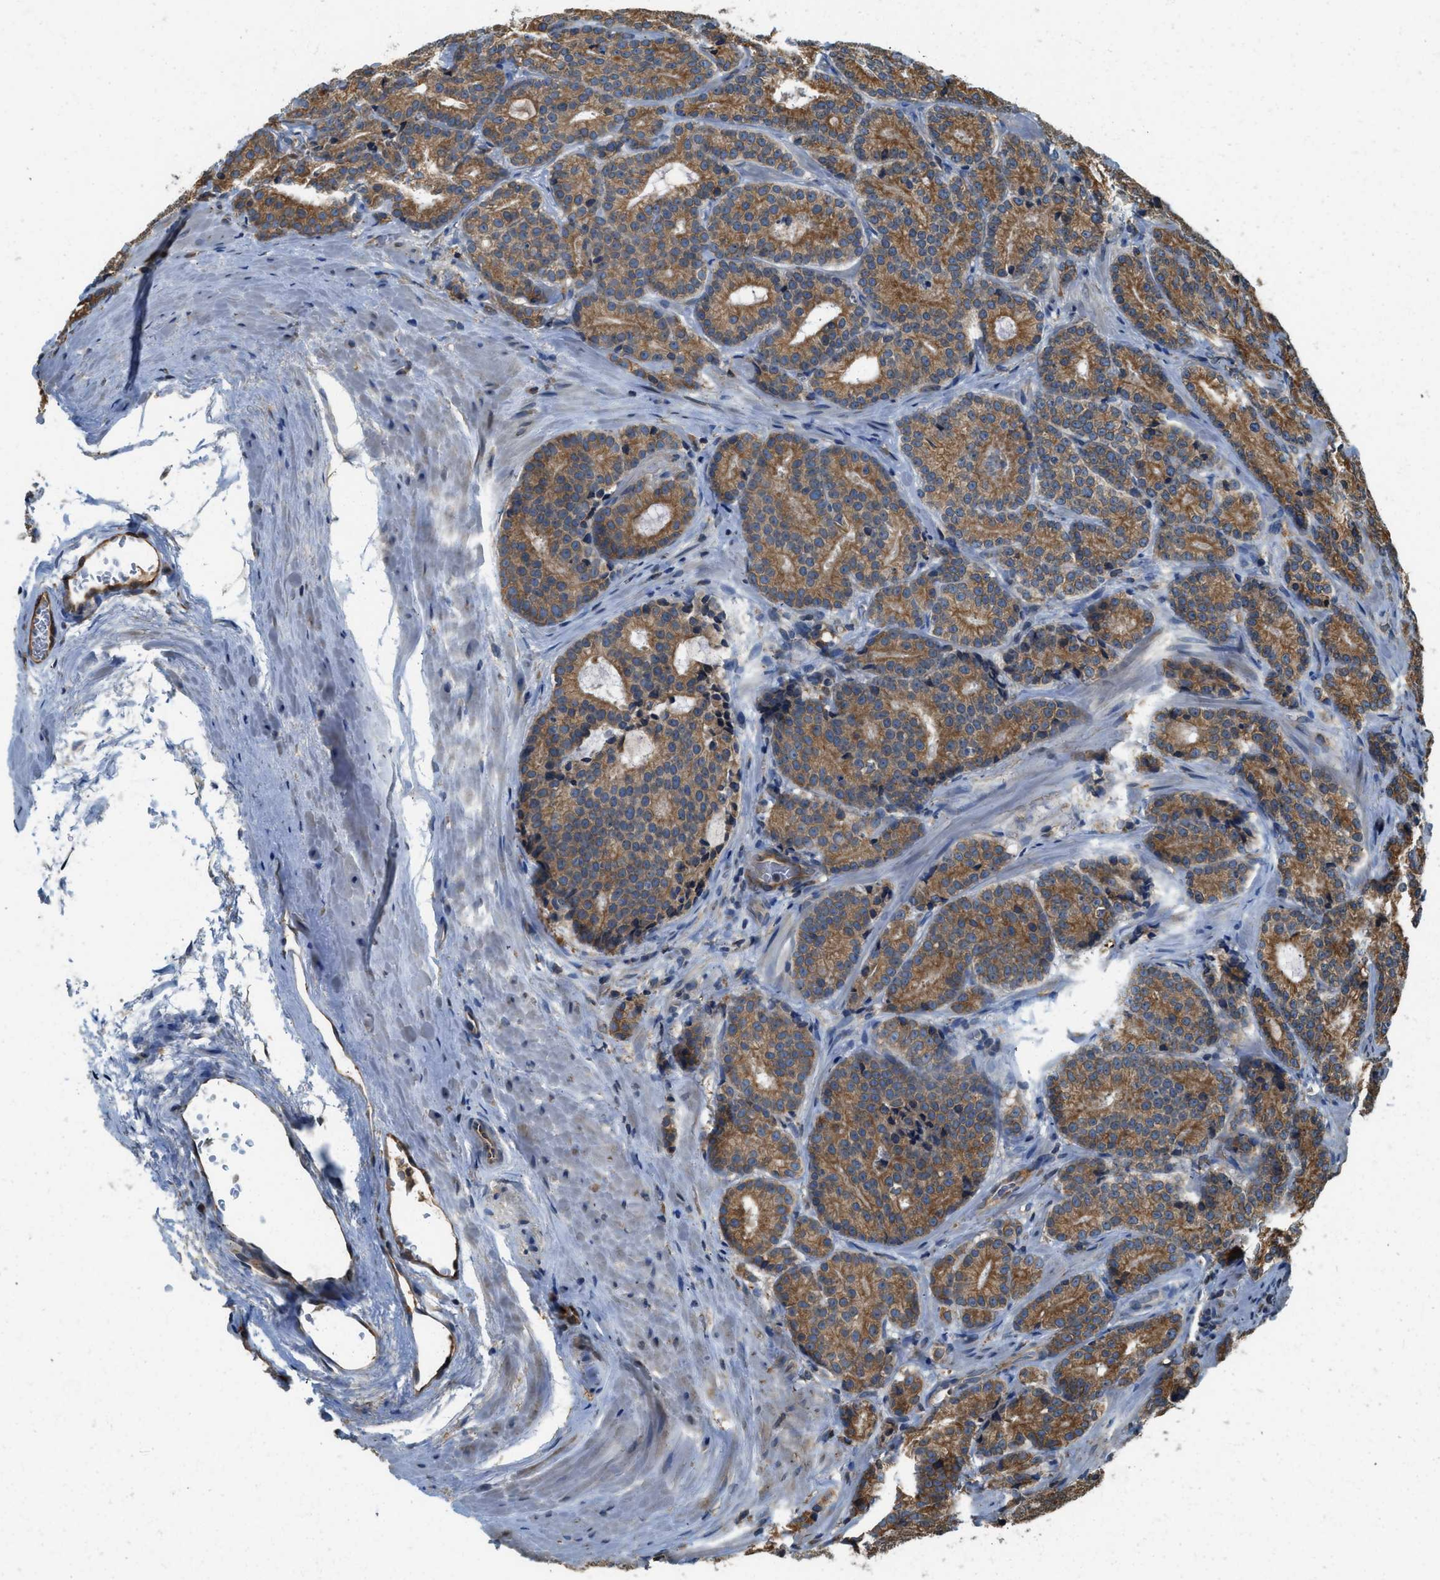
{"staining": {"intensity": "strong", "quantity": ">75%", "location": "cytoplasmic/membranous"}, "tissue": "prostate cancer", "cell_type": "Tumor cells", "image_type": "cancer", "snomed": [{"axis": "morphology", "description": "Adenocarcinoma, High grade"}, {"axis": "topography", "description": "Prostate"}], "caption": "A high-resolution micrograph shows immunohistochemistry staining of adenocarcinoma (high-grade) (prostate), which shows strong cytoplasmic/membranous expression in about >75% of tumor cells.", "gene": "BCAP31", "patient": {"sex": "male", "age": 61}}